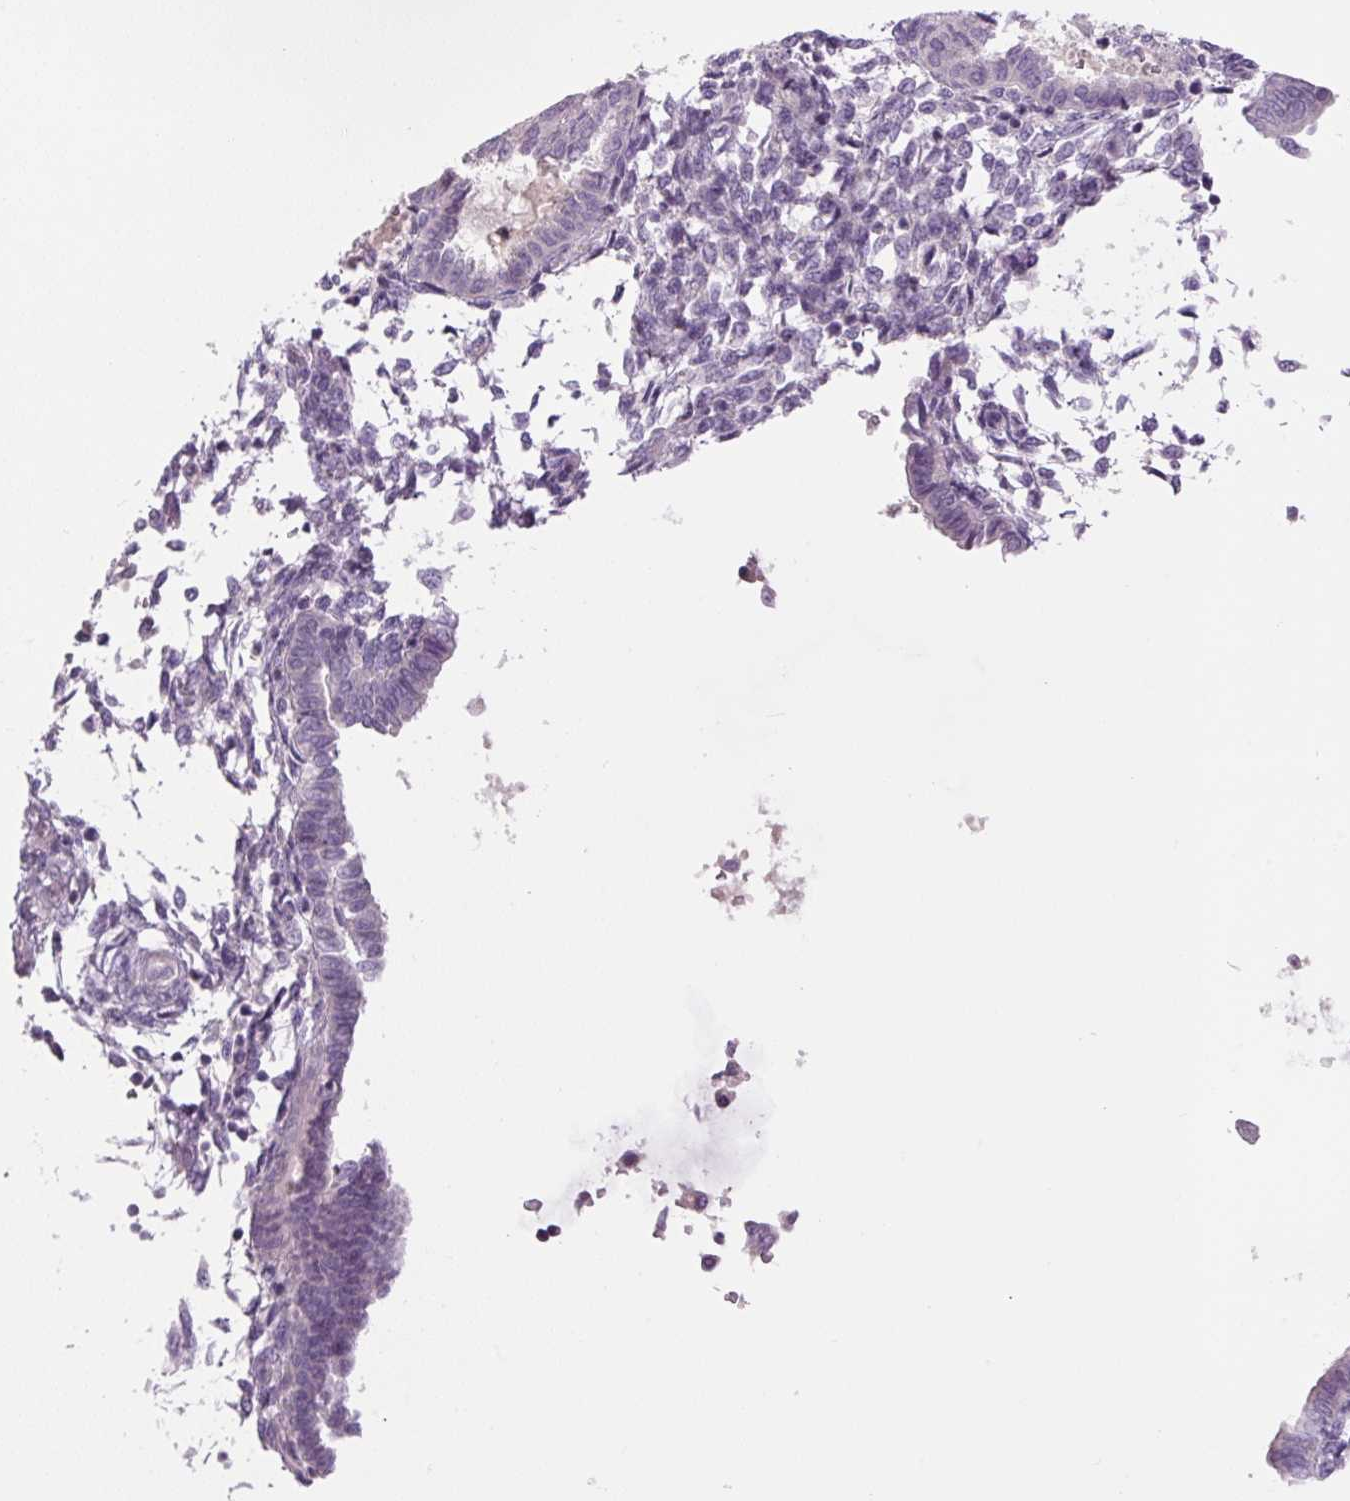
{"staining": {"intensity": "negative", "quantity": "none", "location": "none"}, "tissue": "endometrial cancer", "cell_type": "Tumor cells", "image_type": "cancer", "snomed": [{"axis": "morphology", "description": "Adenocarcinoma, NOS"}, {"axis": "topography", "description": "Uterus"}], "caption": "Histopathology image shows no protein positivity in tumor cells of adenocarcinoma (endometrial) tissue.", "gene": "TMEM100", "patient": {"sex": "female", "age": 44}}